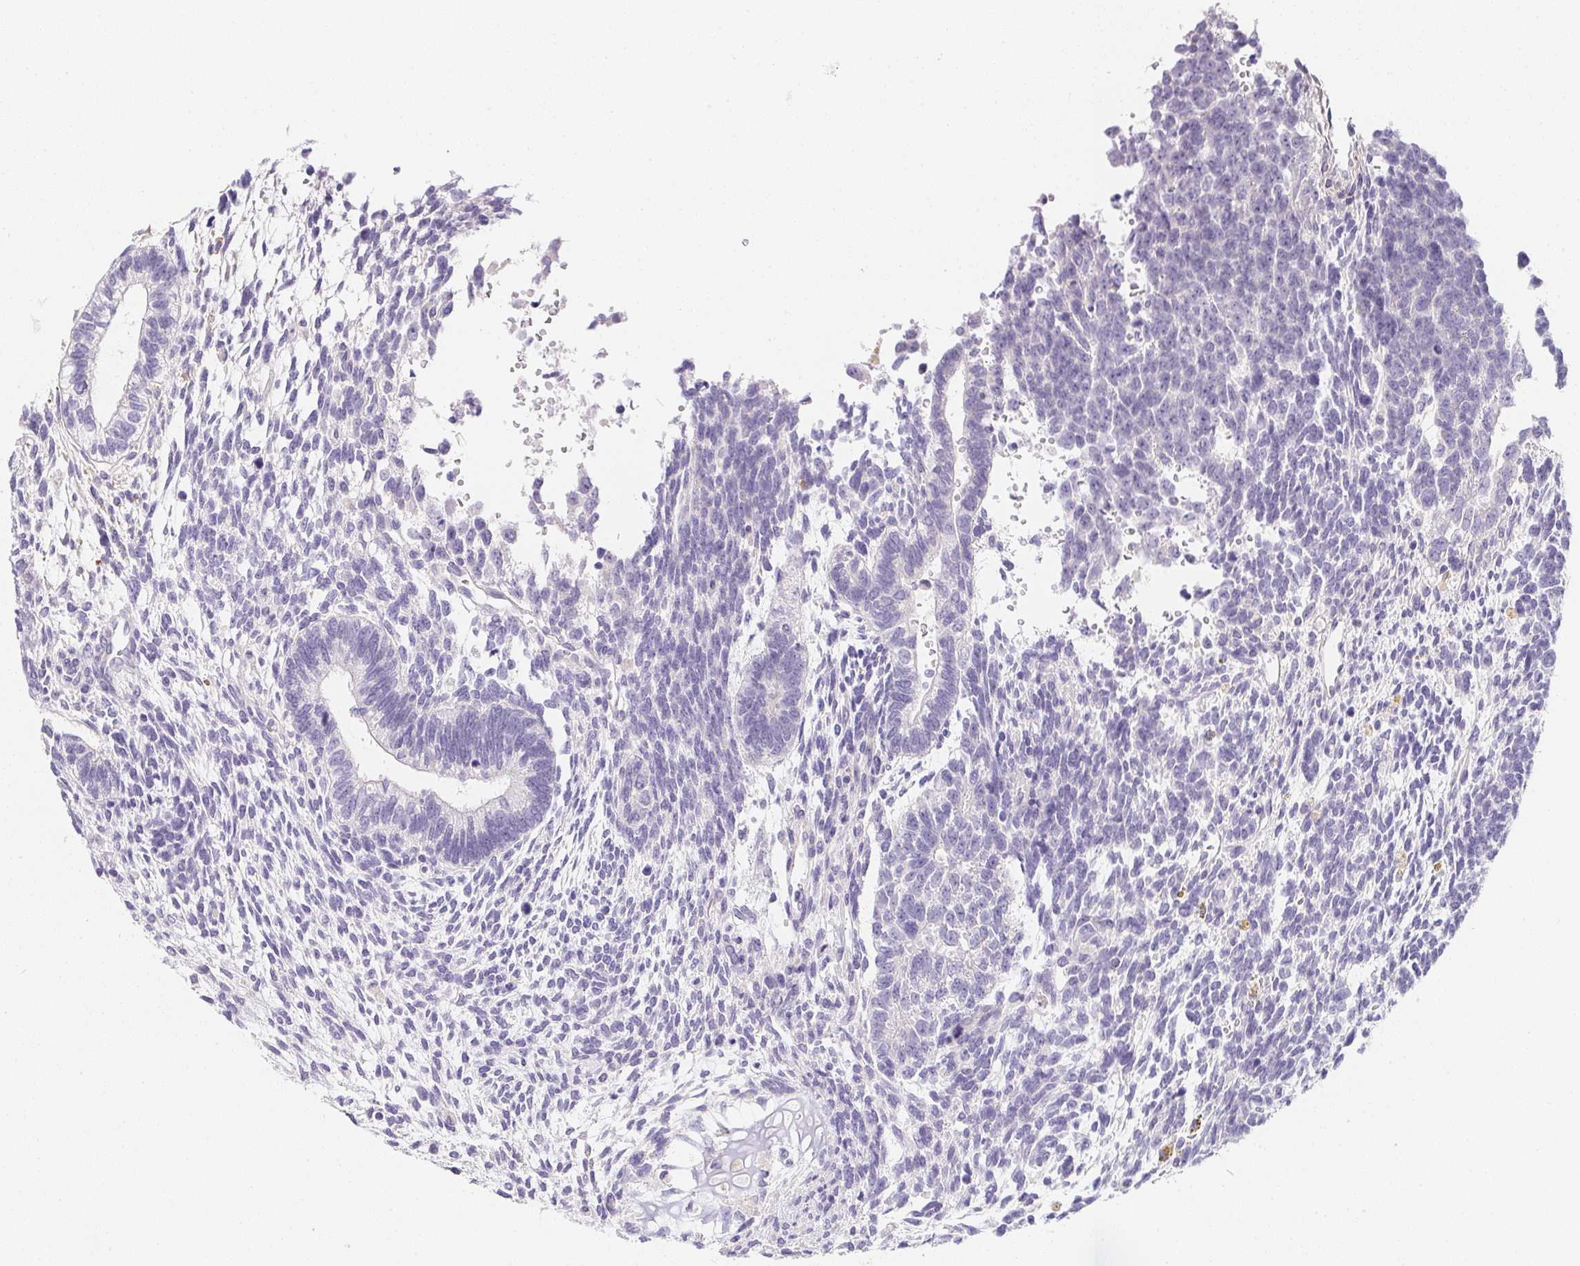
{"staining": {"intensity": "negative", "quantity": "none", "location": "none"}, "tissue": "testis cancer", "cell_type": "Tumor cells", "image_type": "cancer", "snomed": [{"axis": "morphology", "description": "Carcinoma, Embryonal, NOS"}, {"axis": "topography", "description": "Testis"}], "caption": "Human testis embryonal carcinoma stained for a protein using IHC exhibits no expression in tumor cells.", "gene": "MAP1A", "patient": {"sex": "male", "age": 23}}